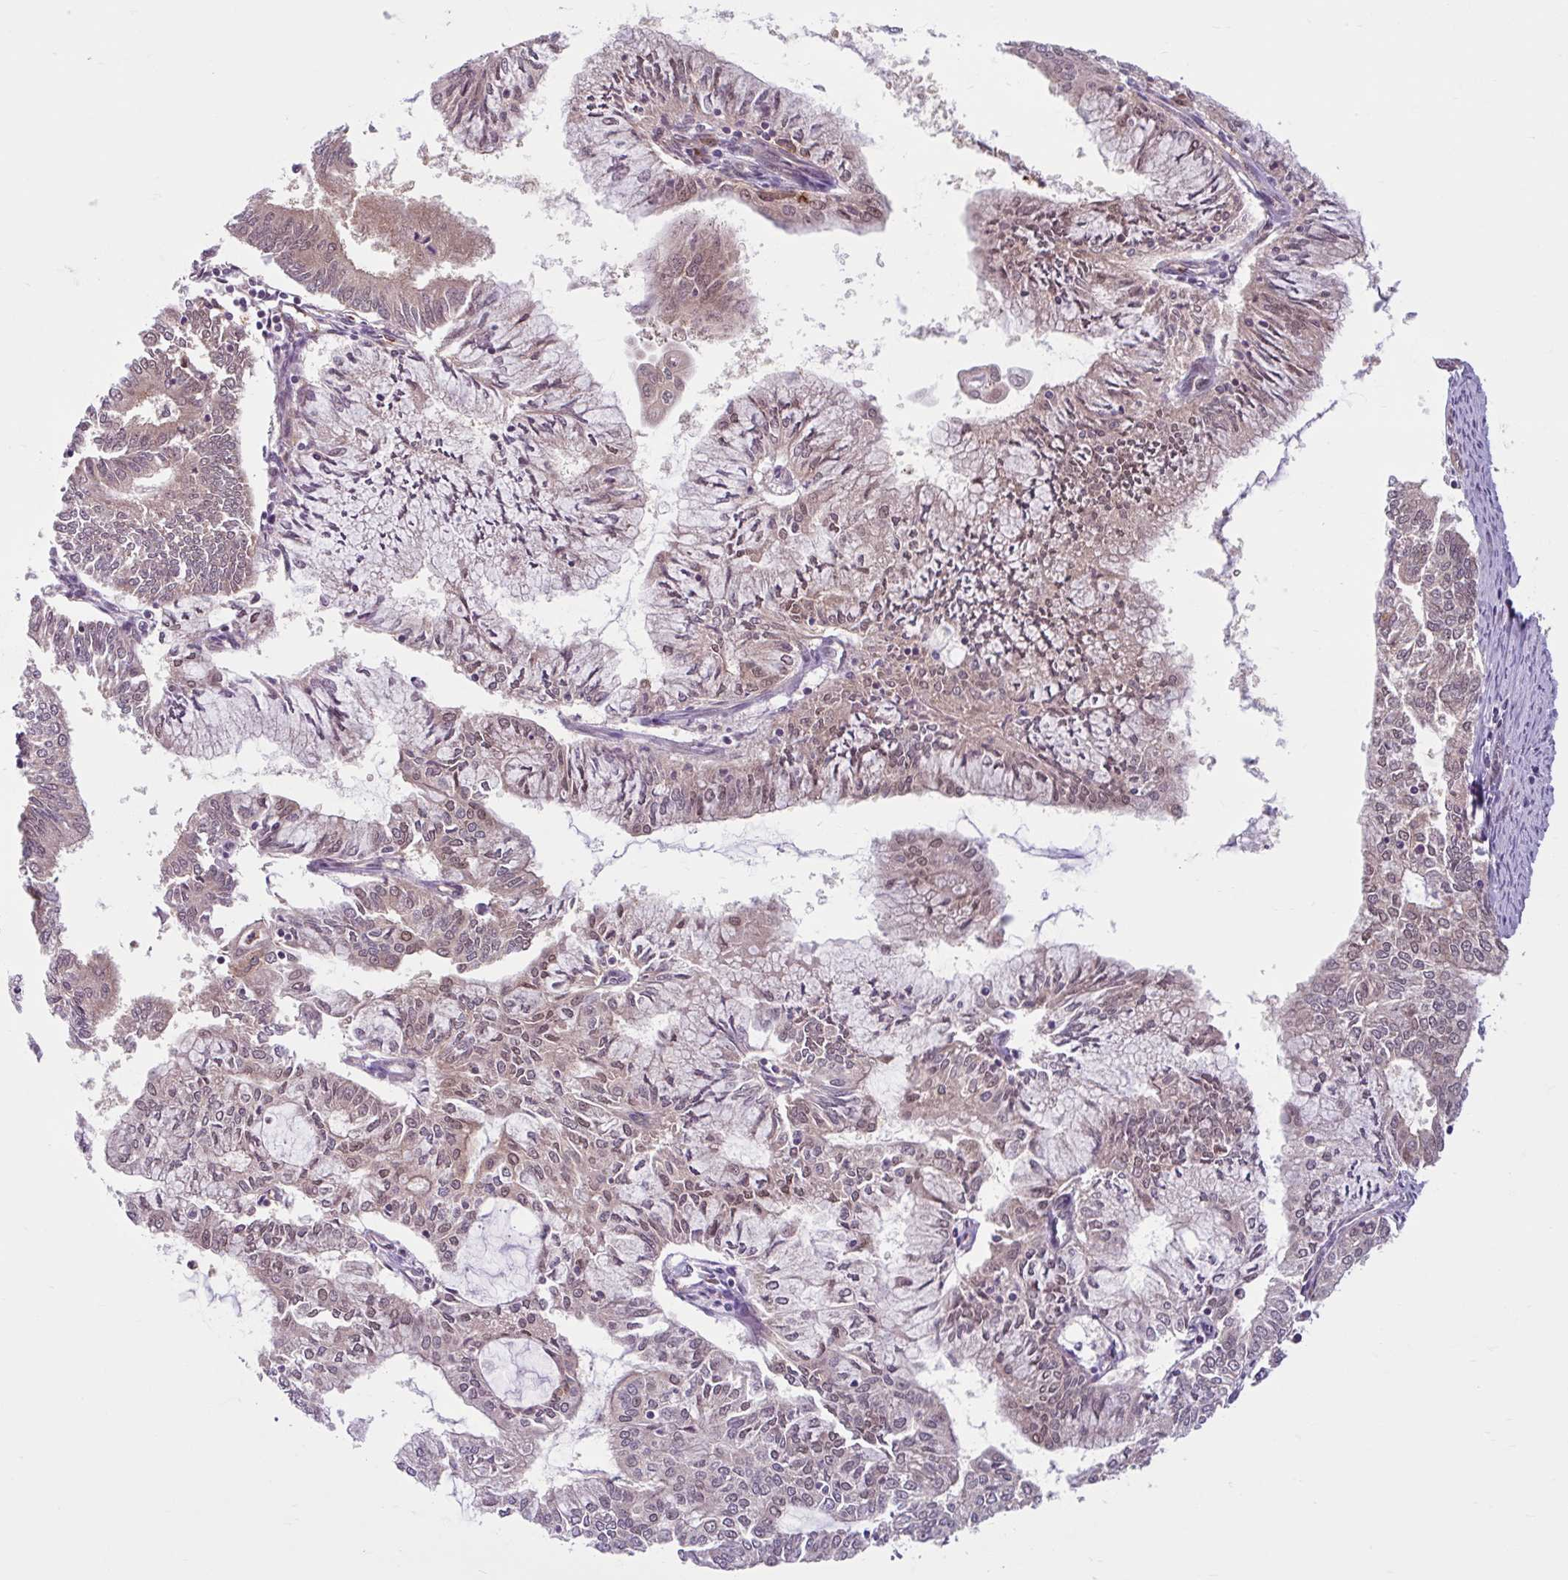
{"staining": {"intensity": "moderate", "quantity": "25%-75%", "location": "cytoplasmic/membranous,nuclear"}, "tissue": "endometrial cancer", "cell_type": "Tumor cells", "image_type": "cancer", "snomed": [{"axis": "morphology", "description": "Adenocarcinoma, NOS"}, {"axis": "topography", "description": "Endometrium"}], "caption": "Immunohistochemical staining of human endometrial cancer (adenocarcinoma) demonstrates moderate cytoplasmic/membranous and nuclear protein positivity in about 25%-75% of tumor cells.", "gene": "HMBS", "patient": {"sex": "female", "age": 61}}